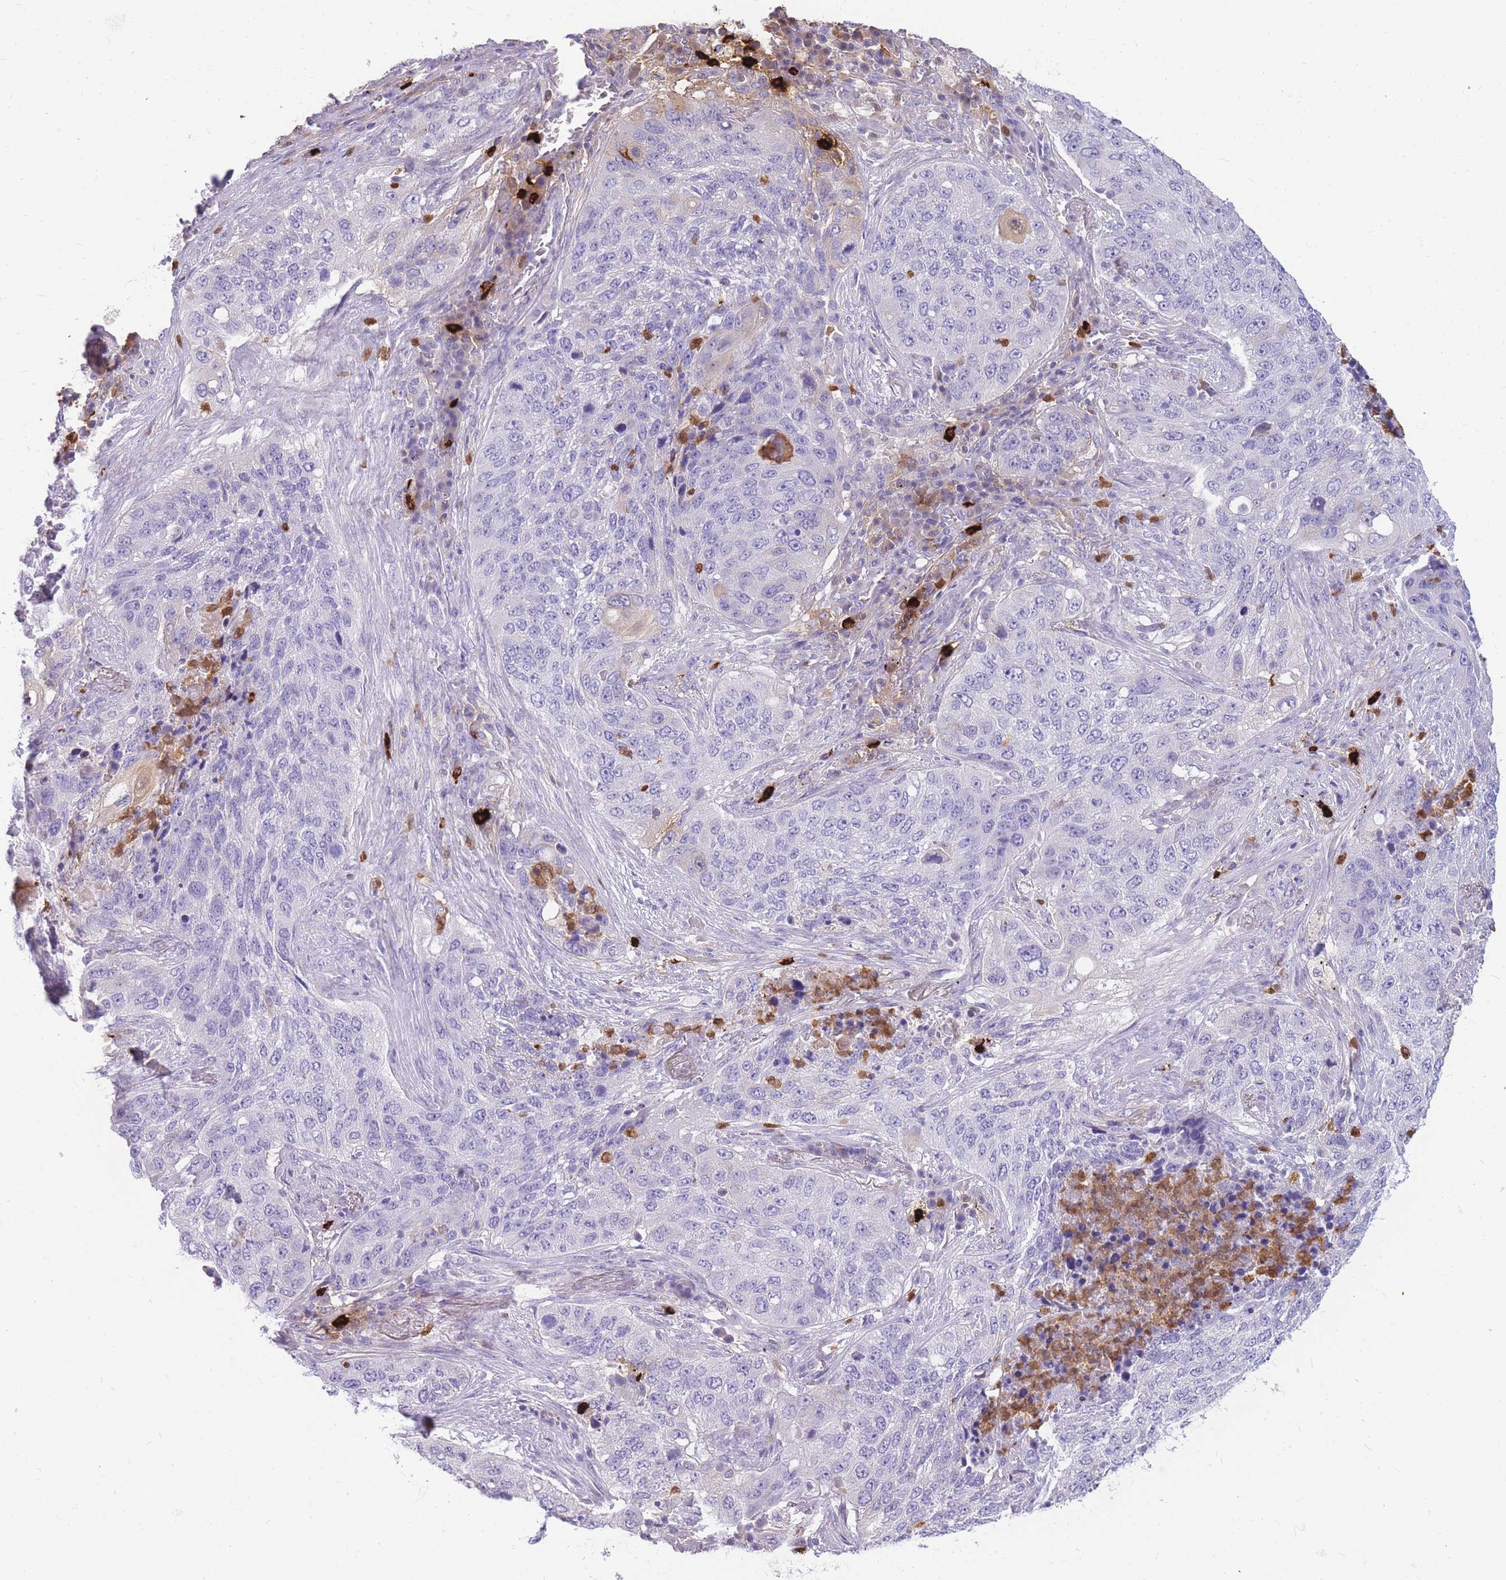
{"staining": {"intensity": "negative", "quantity": "none", "location": "none"}, "tissue": "lung cancer", "cell_type": "Tumor cells", "image_type": "cancer", "snomed": [{"axis": "morphology", "description": "Squamous cell carcinoma, NOS"}, {"axis": "topography", "description": "Lung"}], "caption": "Squamous cell carcinoma (lung) was stained to show a protein in brown. There is no significant positivity in tumor cells. Brightfield microscopy of immunohistochemistry stained with DAB (3,3'-diaminobenzidine) (brown) and hematoxylin (blue), captured at high magnification.", "gene": "TPSAB1", "patient": {"sex": "female", "age": 63}}